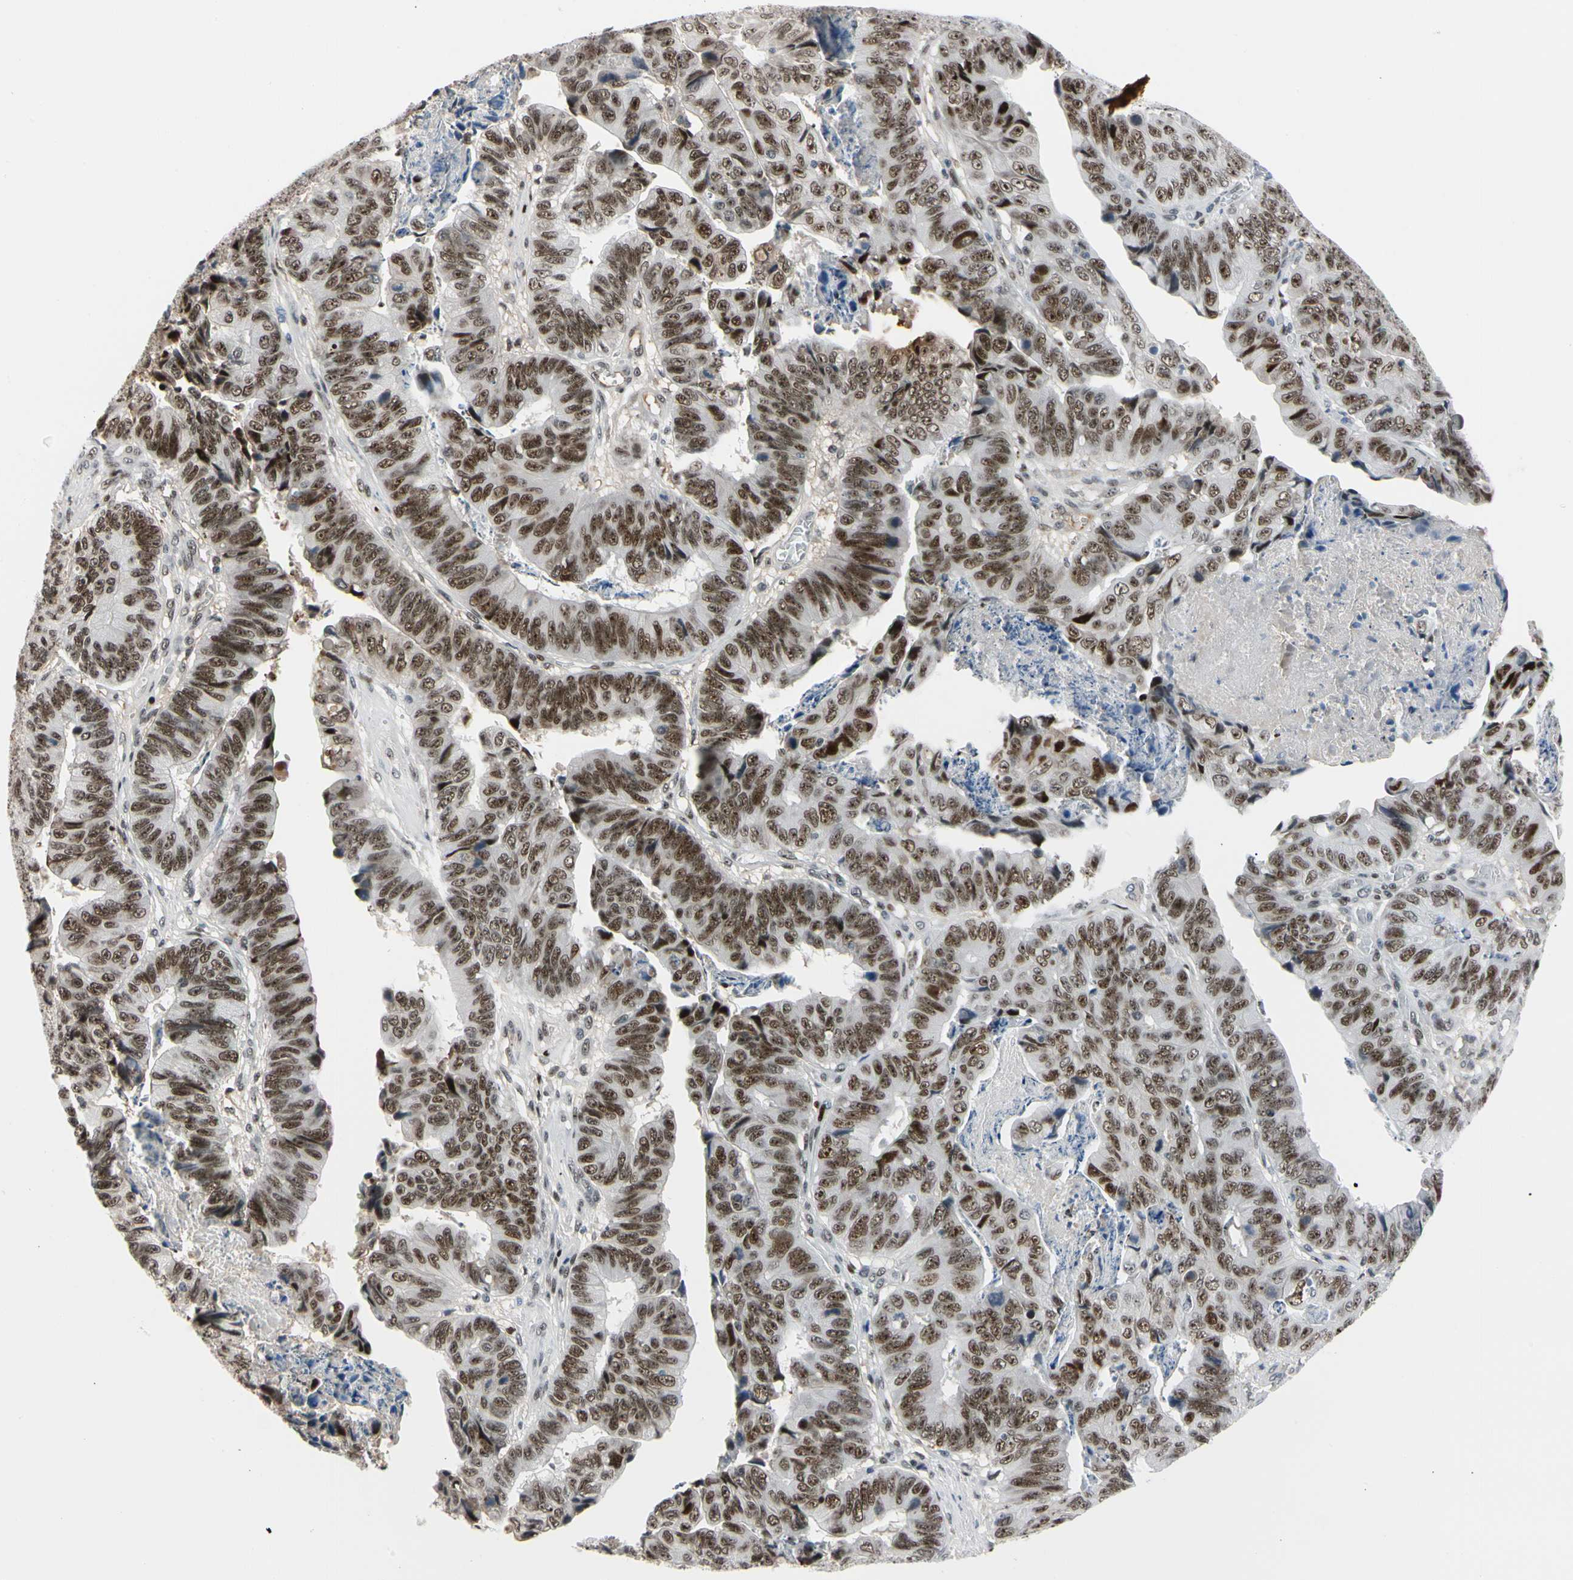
{"staining": {"intensity": "strong", "quantity": ">75%", "location": "nuclear"}, "tissue": "stomach cancer", "cell_type": "Tumor cells", "image_type": "cancer", "snomed": [{"axis": "morphology", "description": "Adenocarcinoma, NOS"}, {"axis": "topography", "description": "Stomach, lower"}], "caption": "Human stomach cancer (adenocarcinoma) stained with a brown dye shows strong nuclear positive expression in about >75% of tumor cells.", "gene": "FOXO3", "patient": {"sex": "male", "age": 77}}